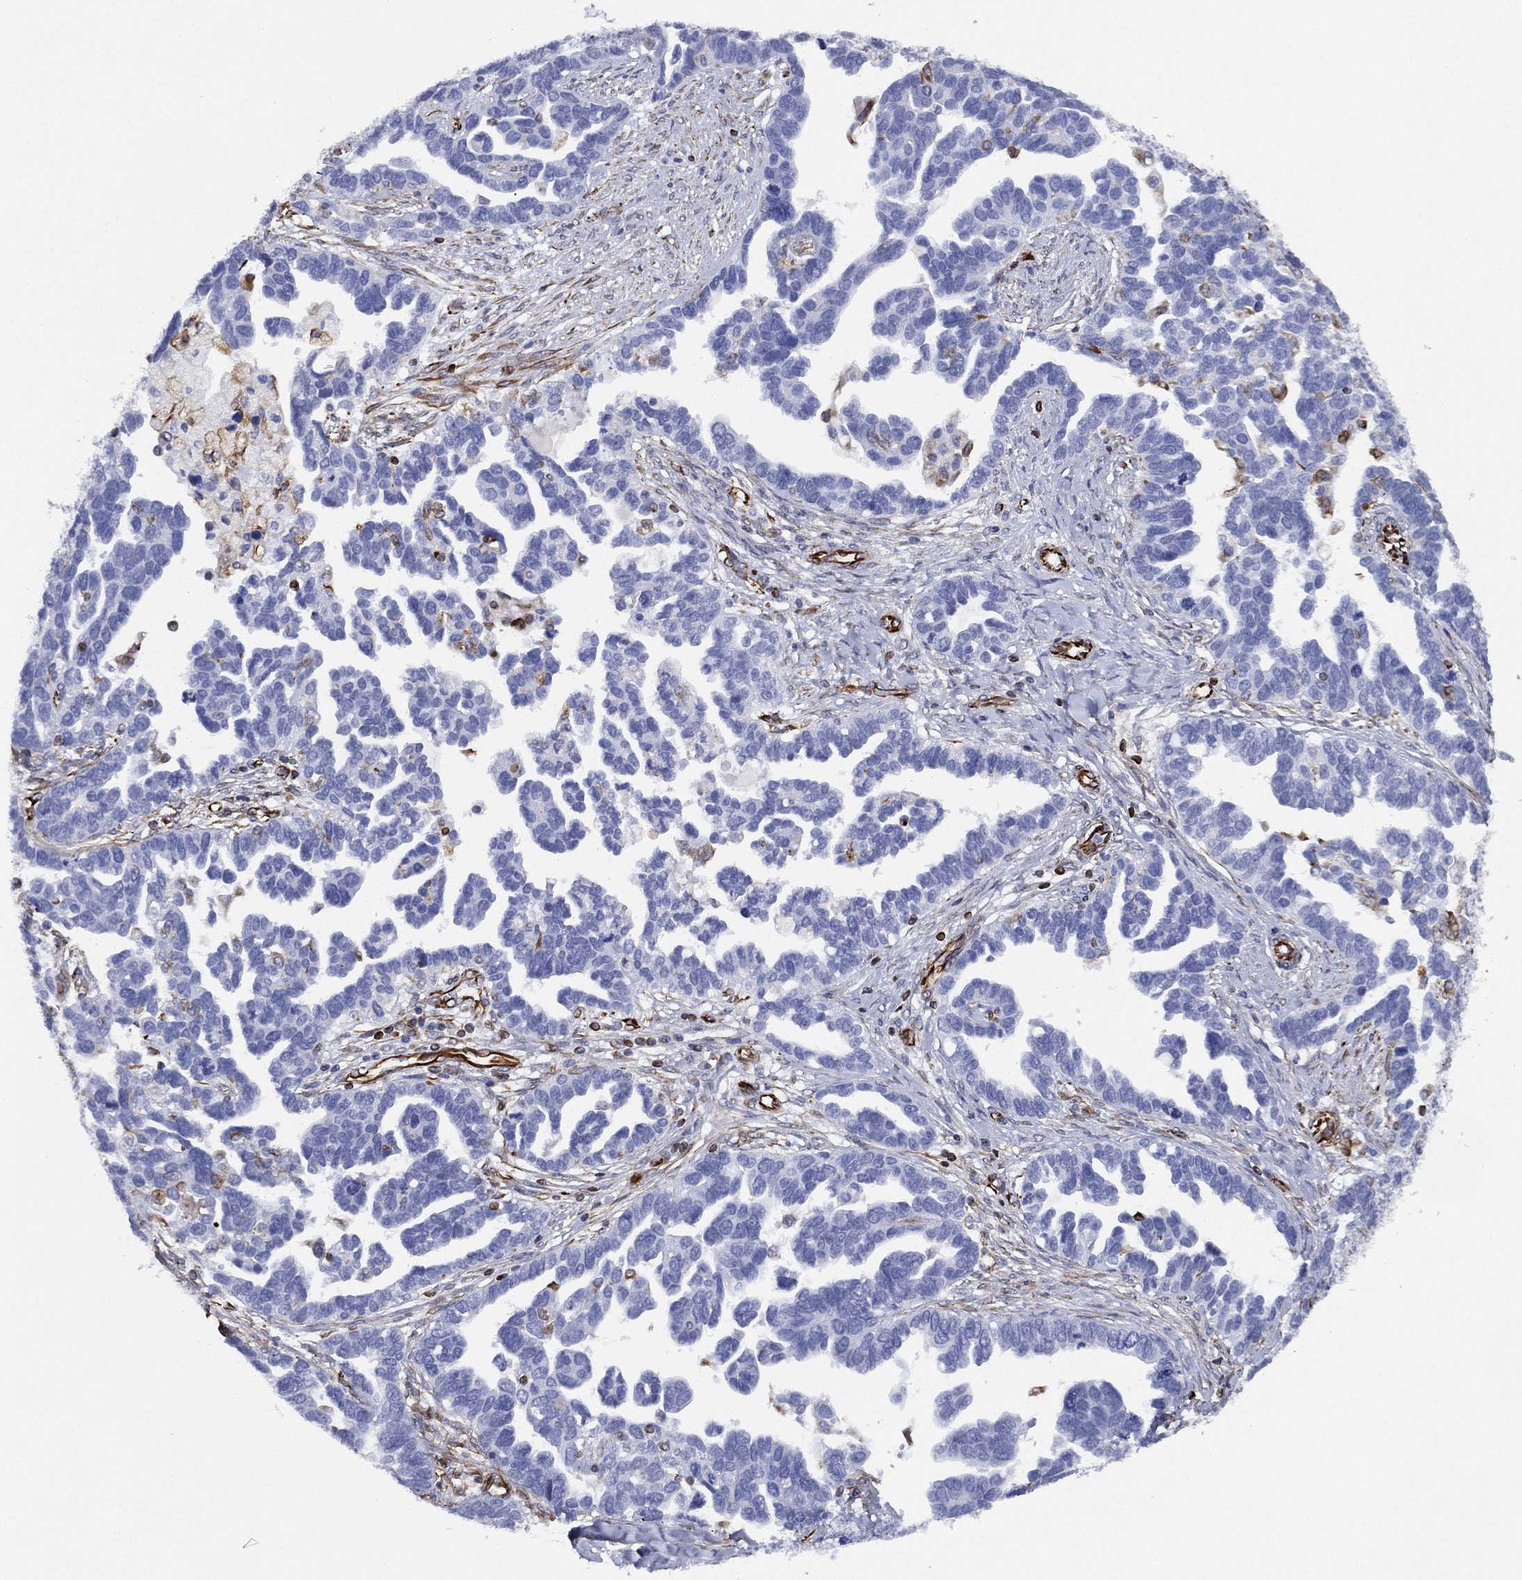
{"staining": {"intensity": "negative", "quantity": "none", "location": "none"}, "tissue": "ovarian cancer", "cell_type": "Tumor cells", "image_type": "cancer", "snomed": [{"axis": "morphology", "description": "Cystadenocarcinoma, serous, NOS"}, {"axis": "topography", "description": "Ovary"}], "caption": "Immunohistochemistry of ovarian serous cystadenocarcinoma shows no staining in tumor cells.", "gene": "MAS1", "patient": {"sex": "female", "age": 54}}